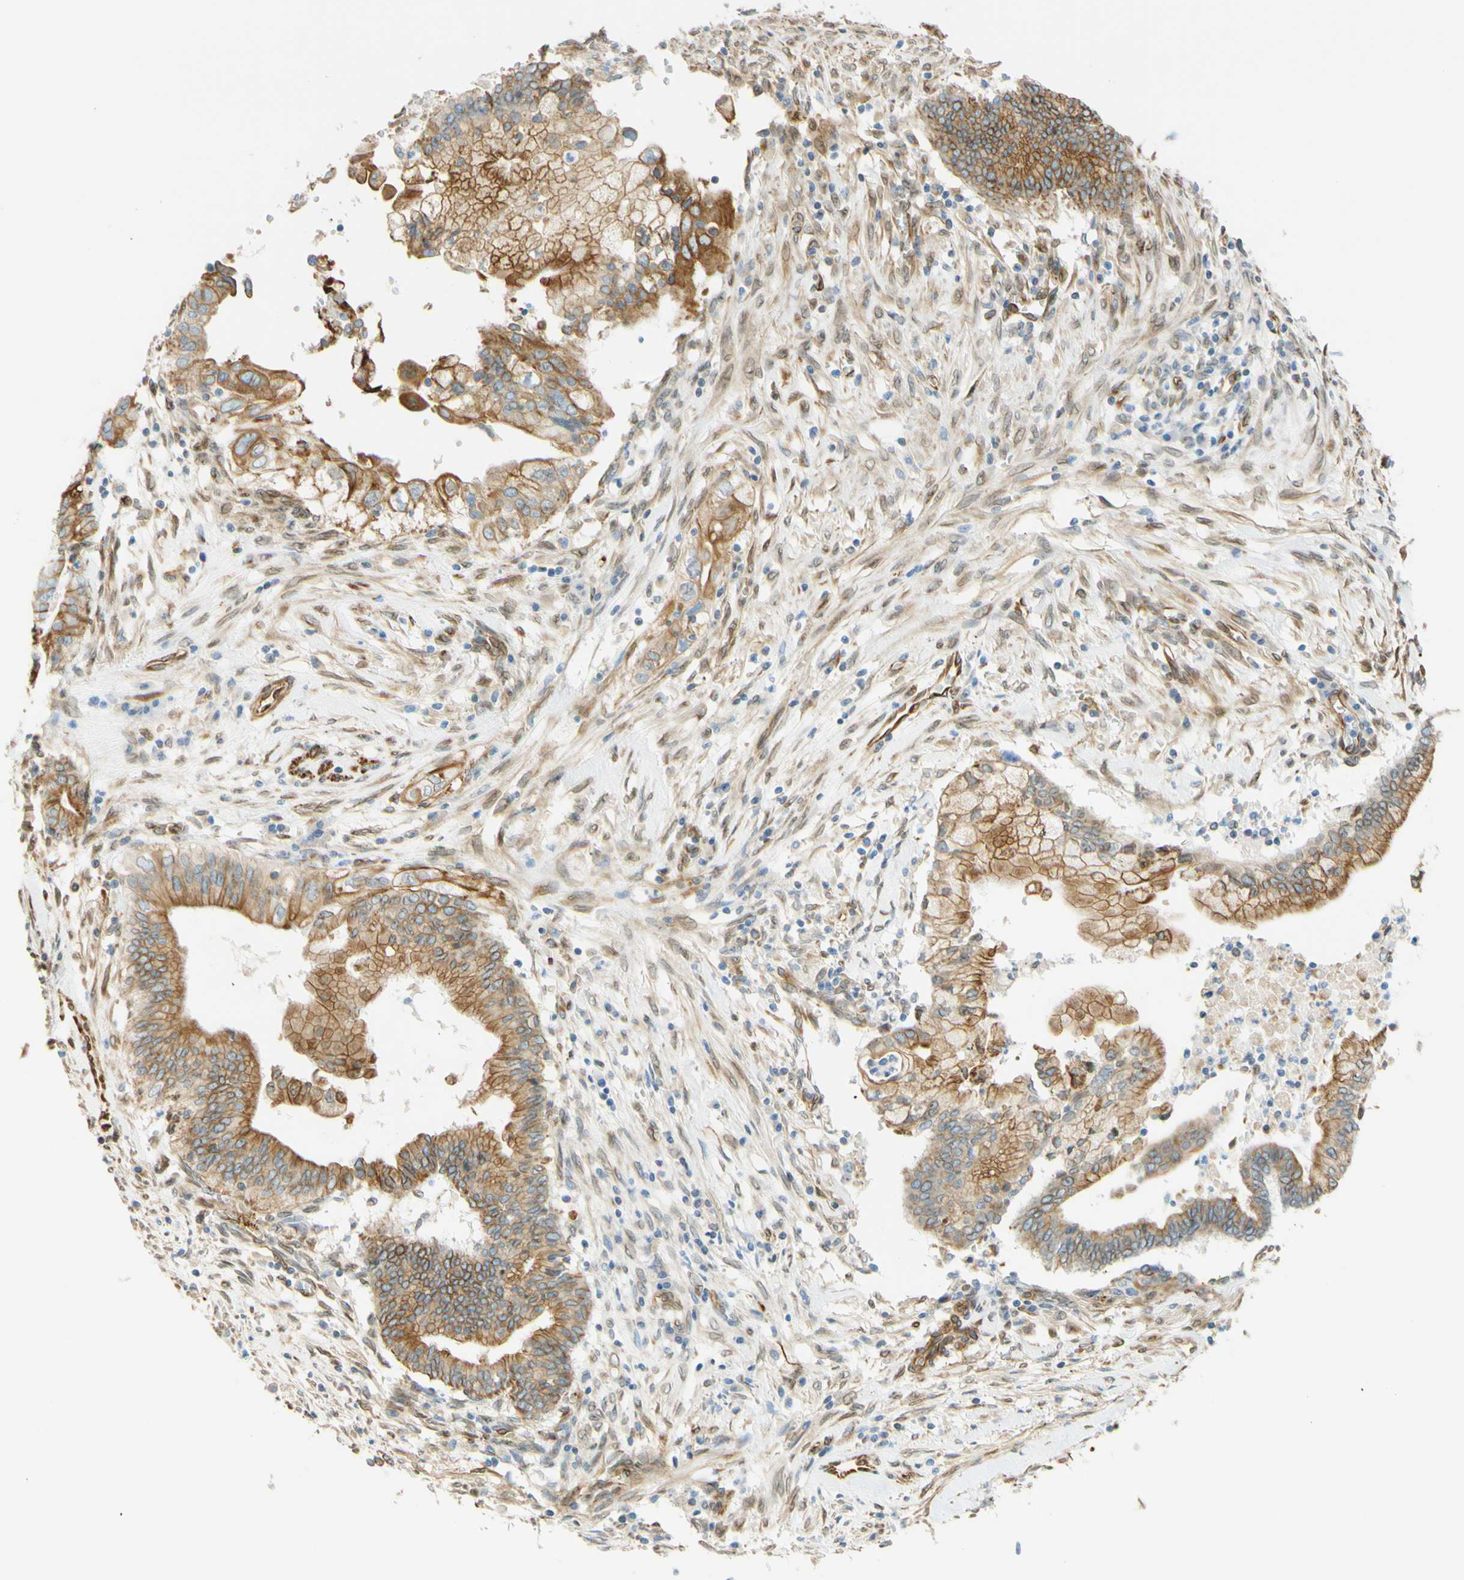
{"staining": {"intensity": "moderate", "quantity": ">75%", "location": "cytoplasmic/membranous"}, "tissue": "cervical cancer", "cell_type": "Tumor cells", "image_type": "cancer", "snomed": [{"axis": "morphology", "description": "Adenocarcinoma, NOS"}, {"axis": "topography", "description": "Cervix"}], "caption": "Approximately >75% of tumor cells in human adenocarcinoma (cervical) show moderate cytoplasmic/membranous protein expression as visualized by brown immunohistochemical staining.", "gene": "ENDOD1", "patient": {"sex": "female", "age": 44}}